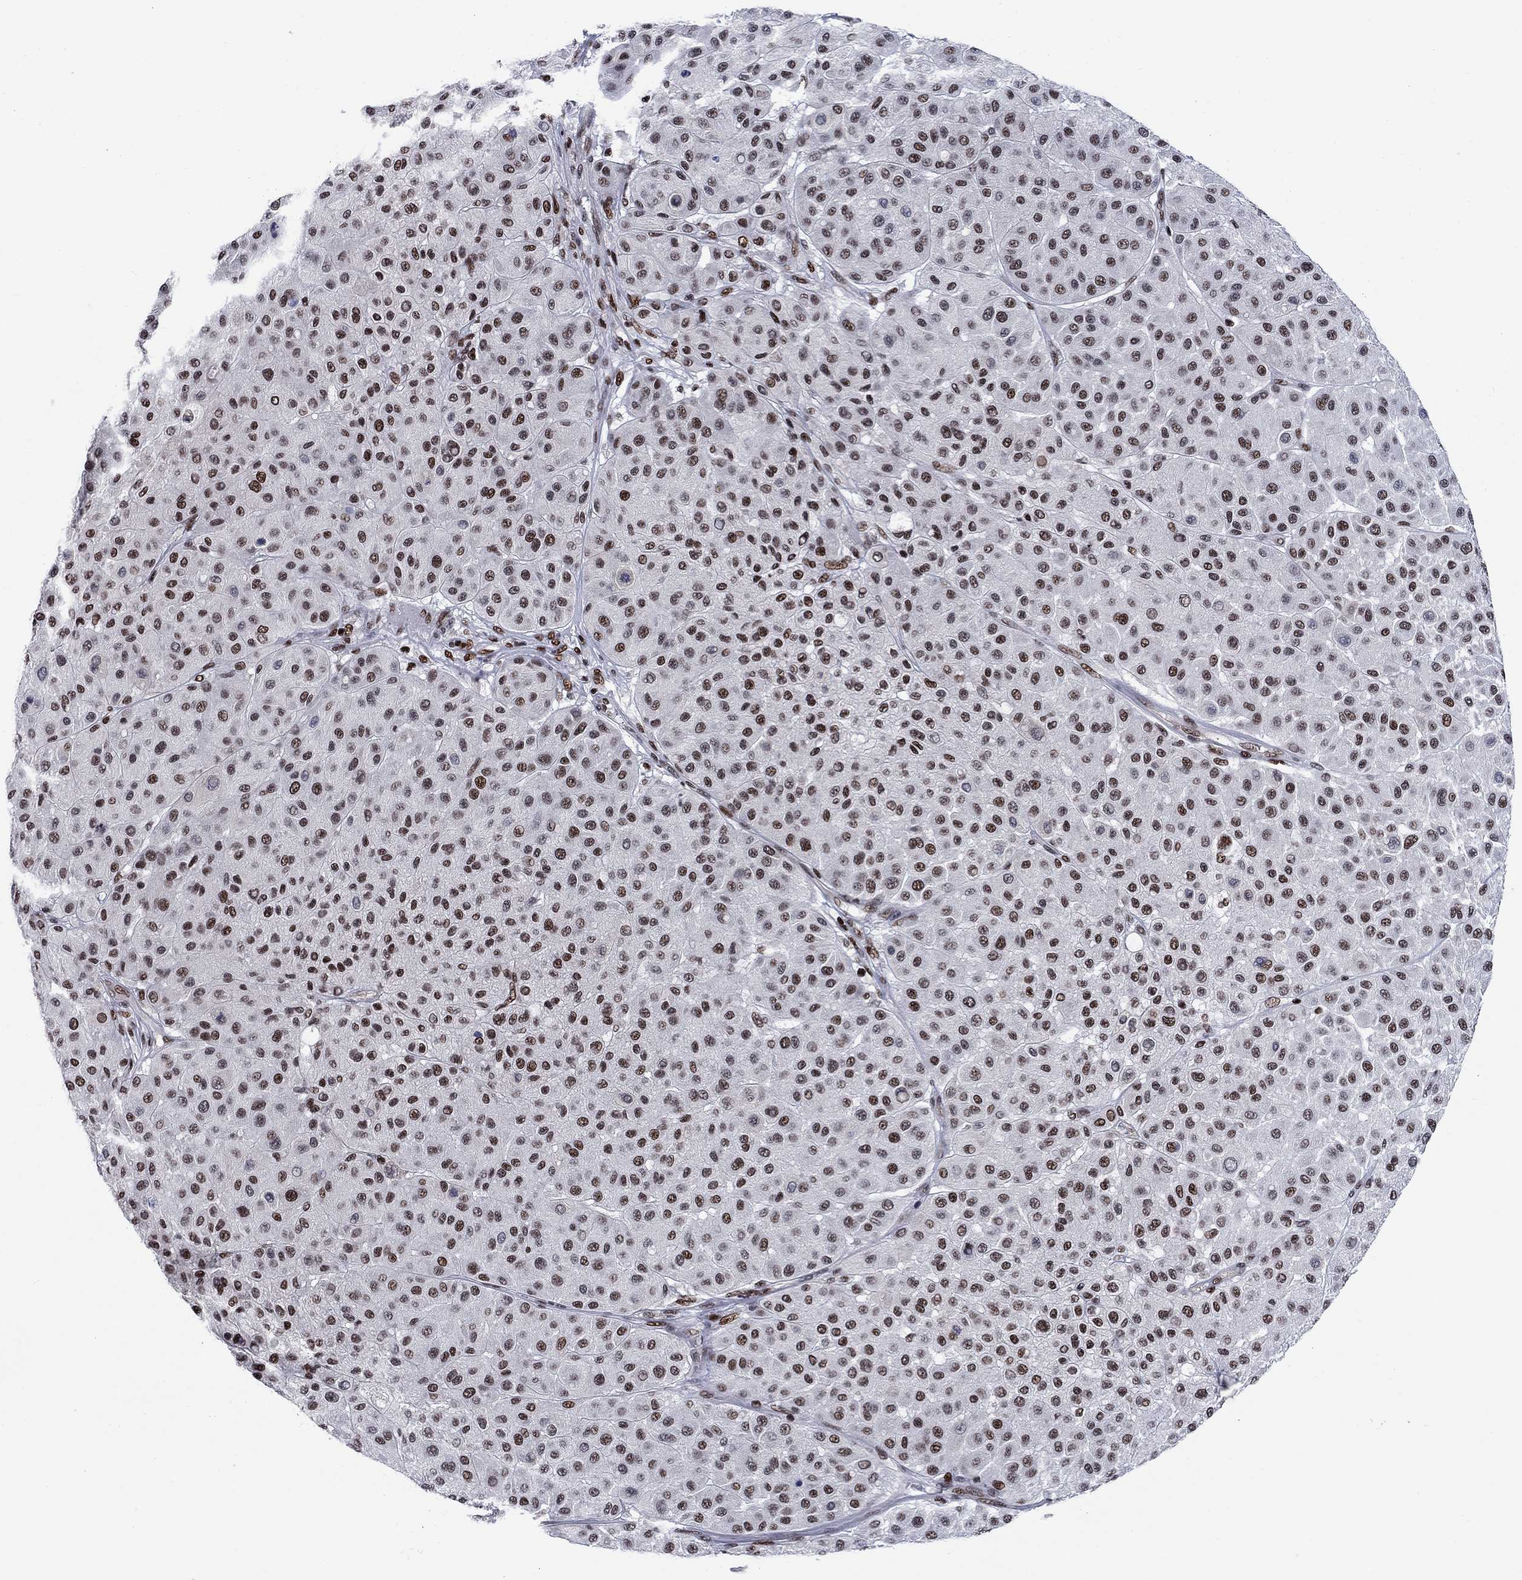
{"staining": {"intensity": "strong", "quantity": "25%-75%", "location": "nuclear"}, "tissue": "melanoma", "cell_type": "Tumor cells", "image_type": "cancer", "snomed": [{"axis": "morphology", "description": "Malignant melanoma, Metastatic site"}, {"axis": "topography", "description": "Smooth muscle"}], "caption": "IHC histopathology image of melanoma stained for a protein (brown), which exhibits high levels of strong nuclear staining in about 25%-75% of tumor cells.", "gene": "RPRD1B", "patient": {"sex": "male", "age": 41}}